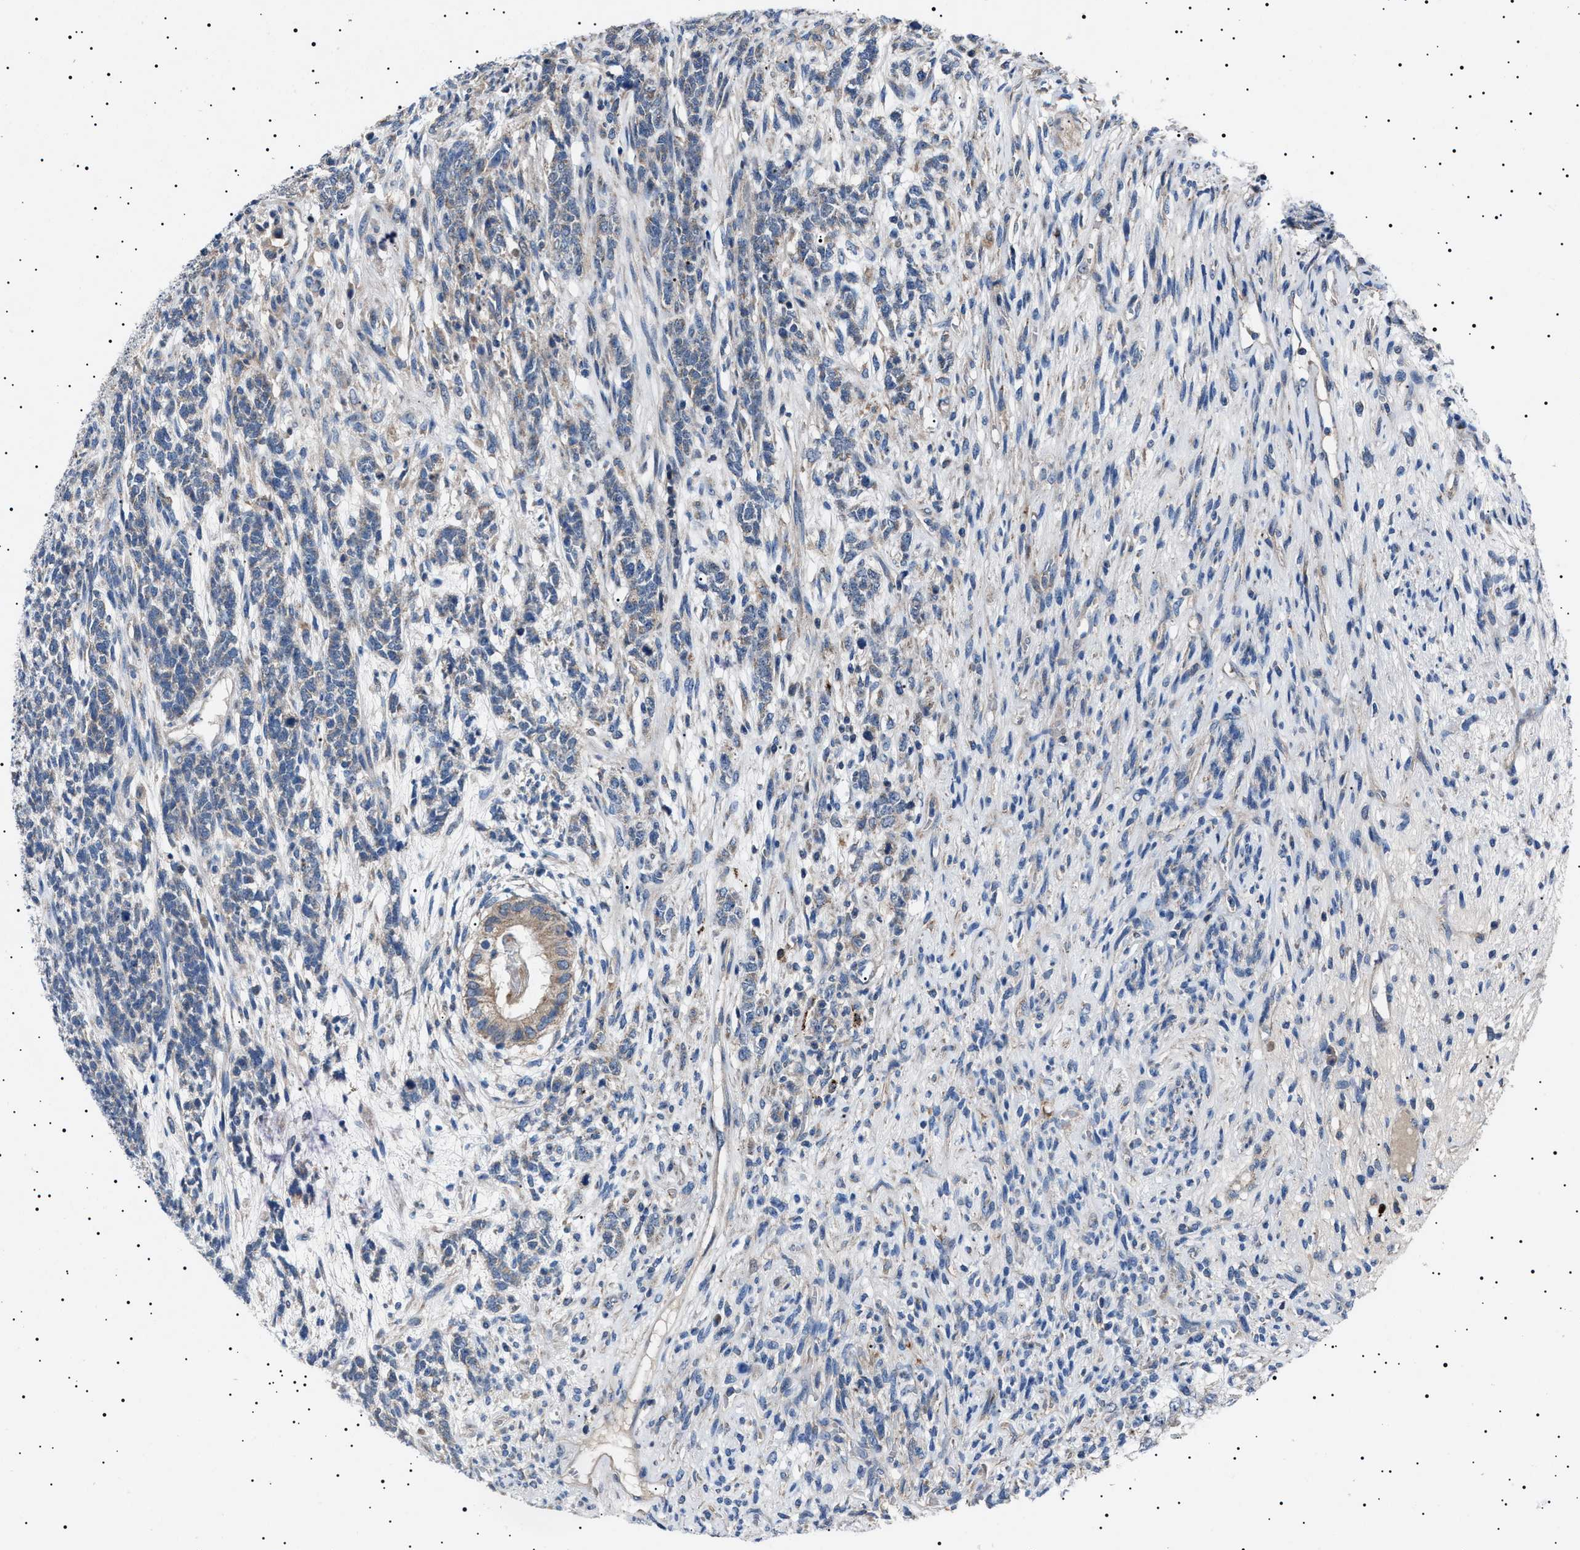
{"staining": {"intensity": "negative", "quantity": "none", "location": "none"}, "tissue": "testis cancer", "cell_type": "Tumor cells", "image_type": "cancer", "snomed": [{"axis": "morphology", "description": "Seminoma, NOS"}, {"axis": "topography", "description": "Testis"}], "caption": "Tumor cells are negative for protein expression in human testis seminoma. (DAB (3,3'-diaminobenzidine) immunohistochemistry visualized using brightfield microscopy, high magnification).", "gene": "PTRH1", "patient": {"sex": "male", "age": 28}}